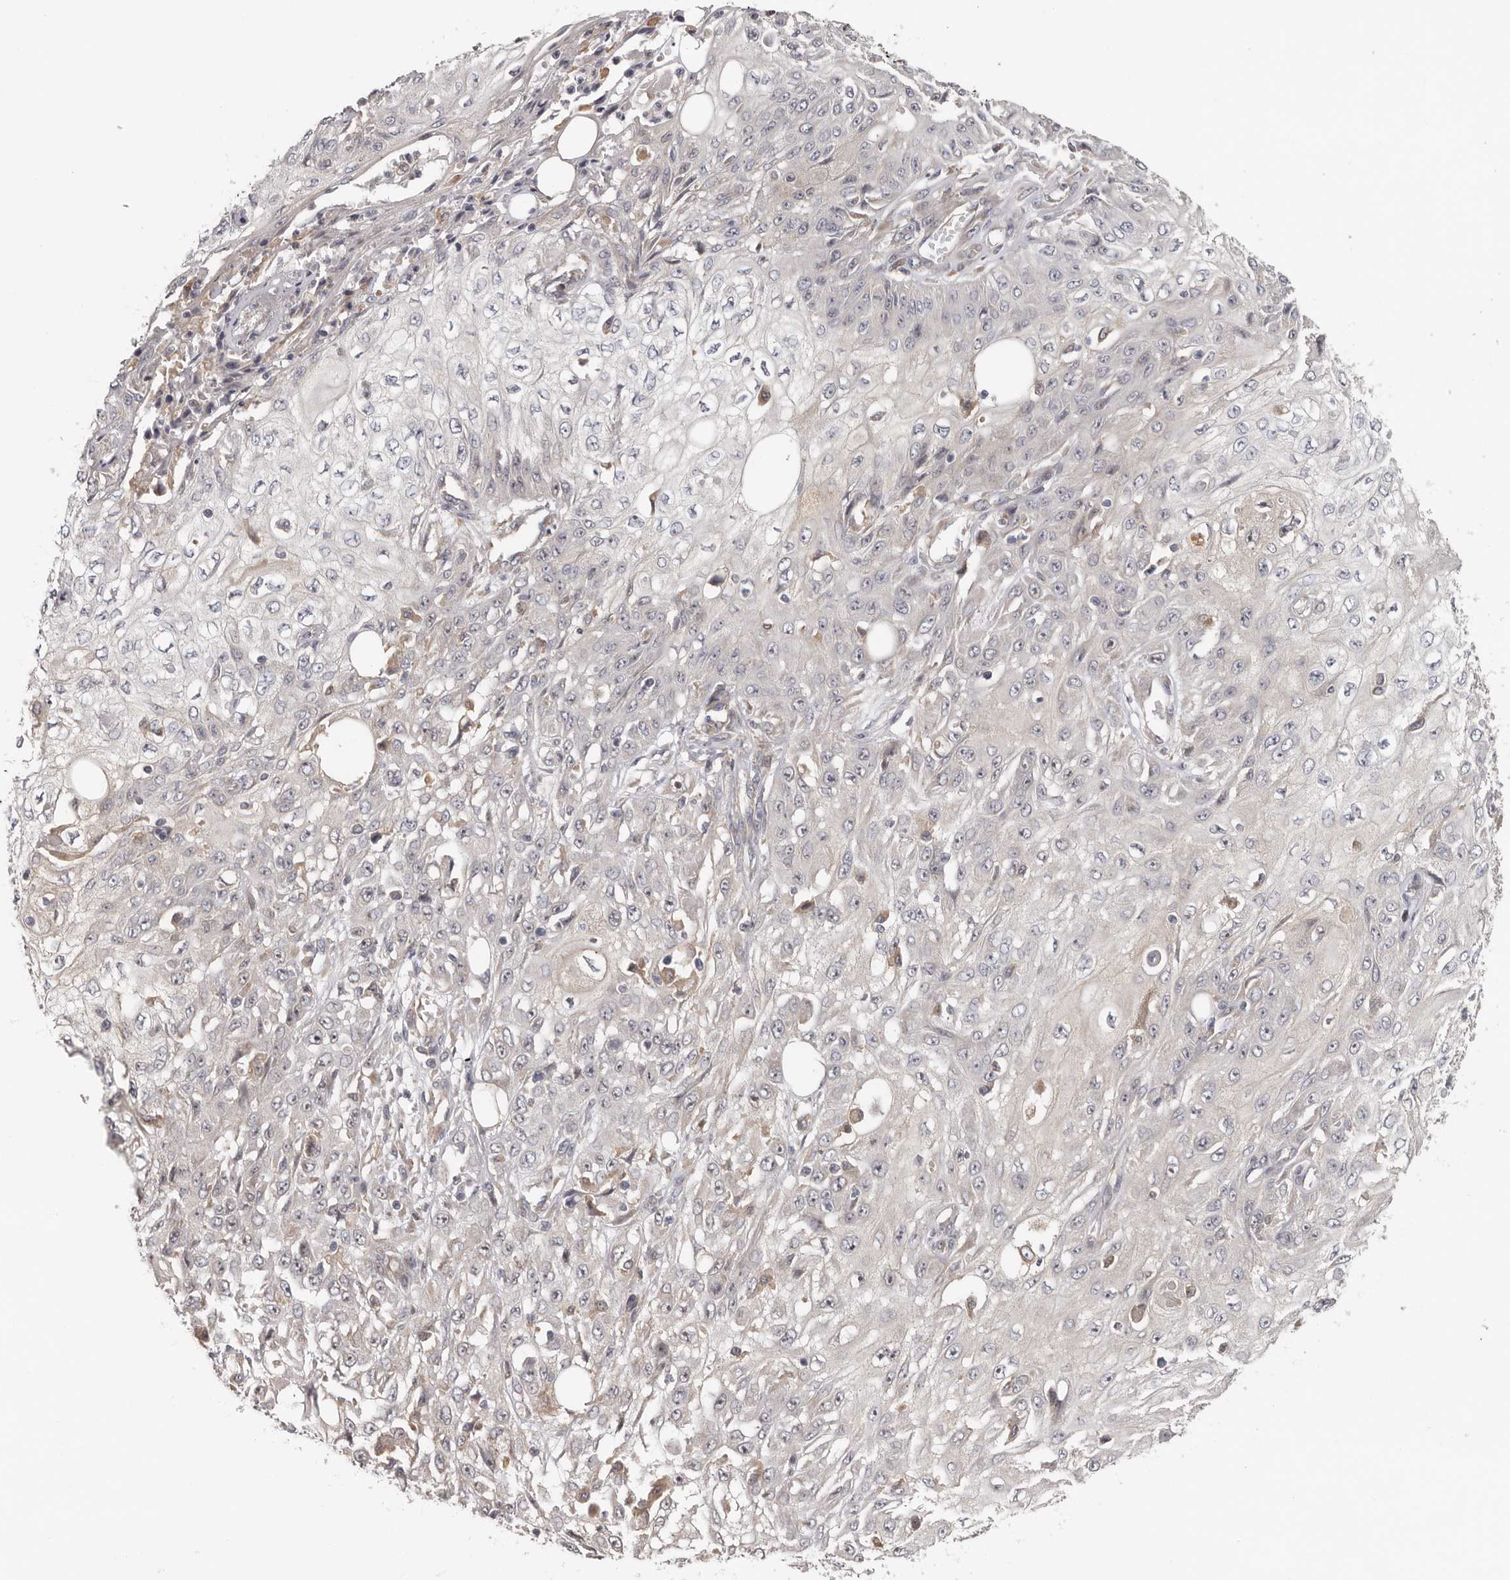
{"staining": {"intensity": "negative", "quantity": "none", "location": "none"}, "tissue": "skin cancer", "cell_type": "Tumor cells", "image_type": "cancer", "snomed": [{"axis": "morphology", "description": "Squamous cell carcinoma, NOS"}, {"axis": "morphology", "description": "Squamous cell carcinoma, metastatic, NOS"}, {"axis": "topography", "description": "Skin"}, {"axis": "topography", "description": "Lymph node"}], "caption": "Human skin squamous cell carcinoma stained for a protein using immunohistochemistry displays no expression in tumor cells.", "gene": "HINT3", "patient": {"sex": "male", "age": 75}}